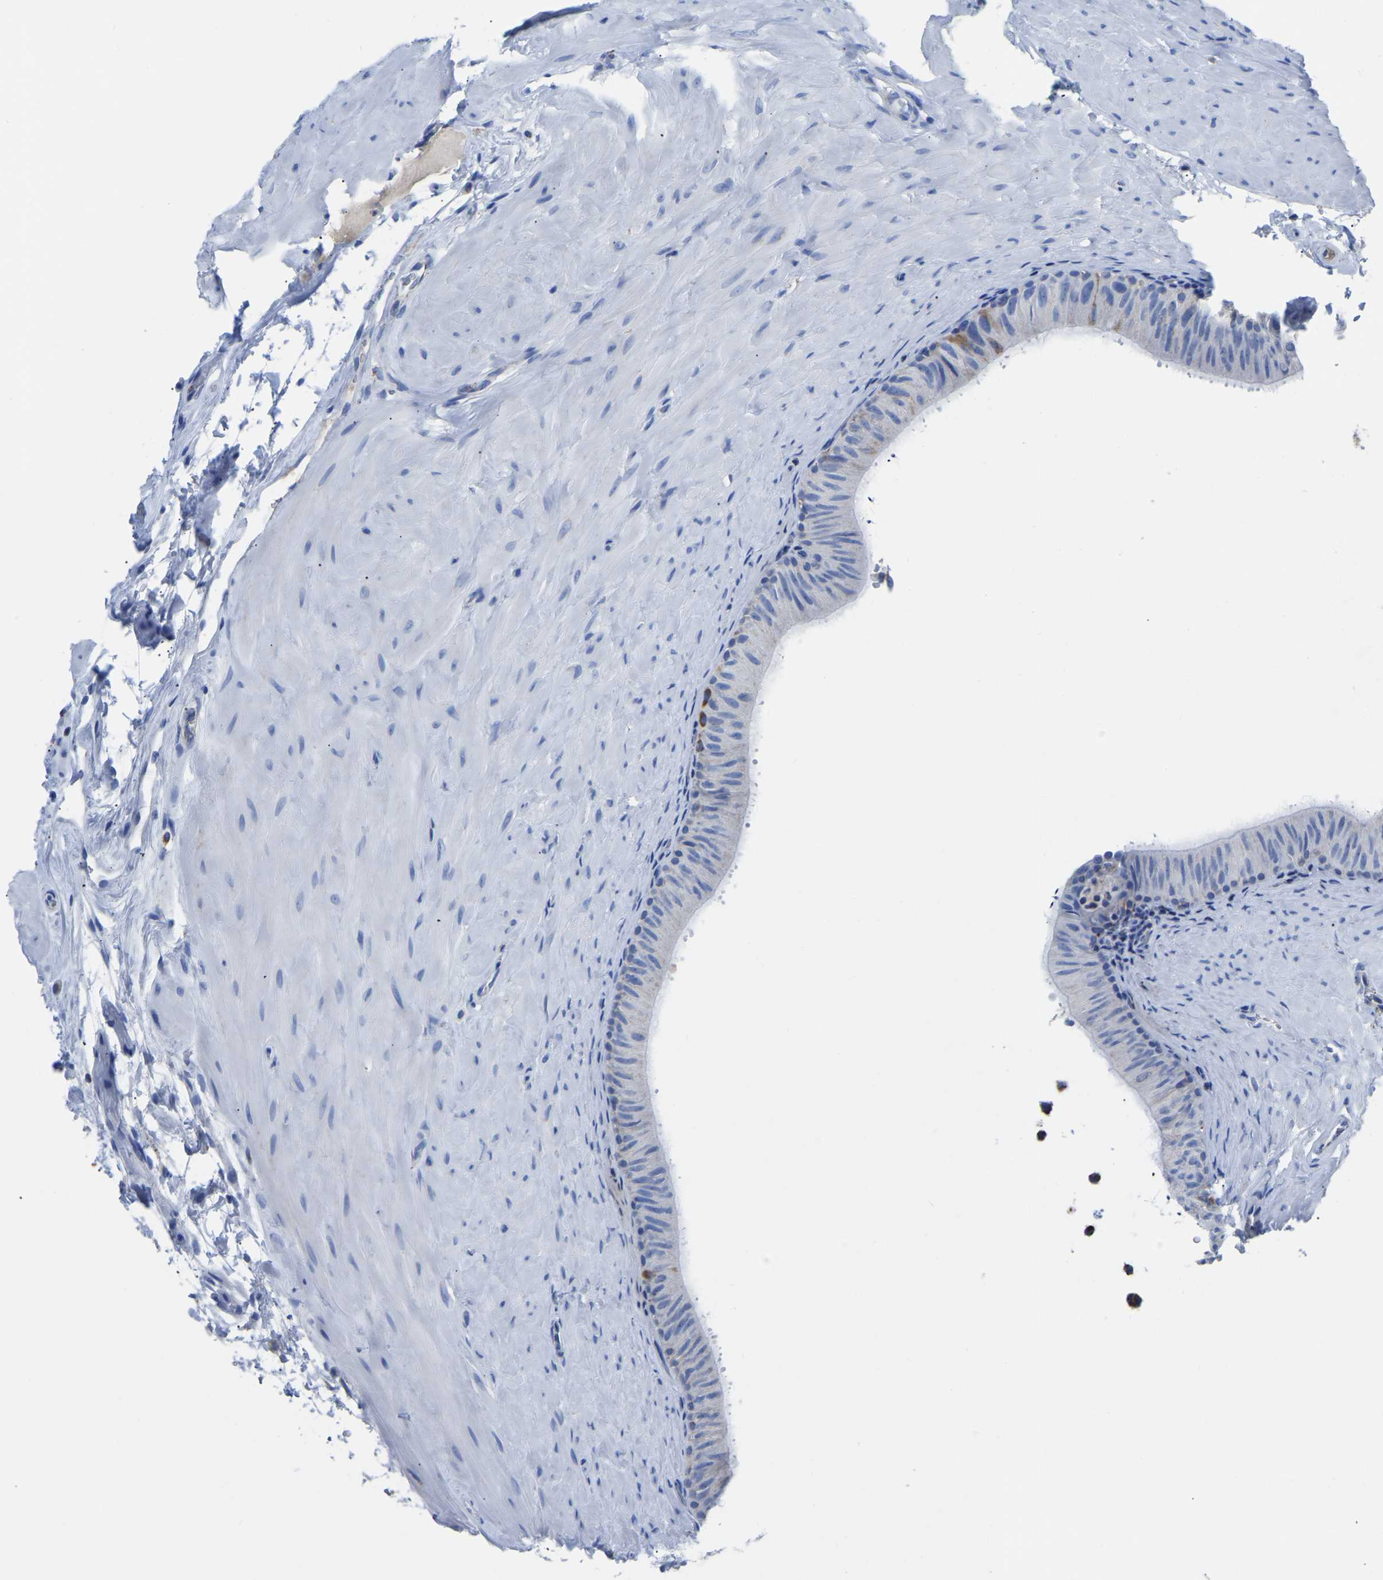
{"staining": {"intensity": "negative", "quantity": "none", "location": "none"}, "tissue": "epididymis", "cell_type": "Glandular cells", "image_type": "normal", "snomed": [{"axis": "morphology", "description": "Normal tissue, NOS"}, {"axis": "topography", "description": "Epididymis"}], "caption": "Immunohistochemical staining of normal human epididymis demonstrates no significant expression in glandular cells.", "gene": "ETFA", "patient": {"sex": "male", "age": 34}}